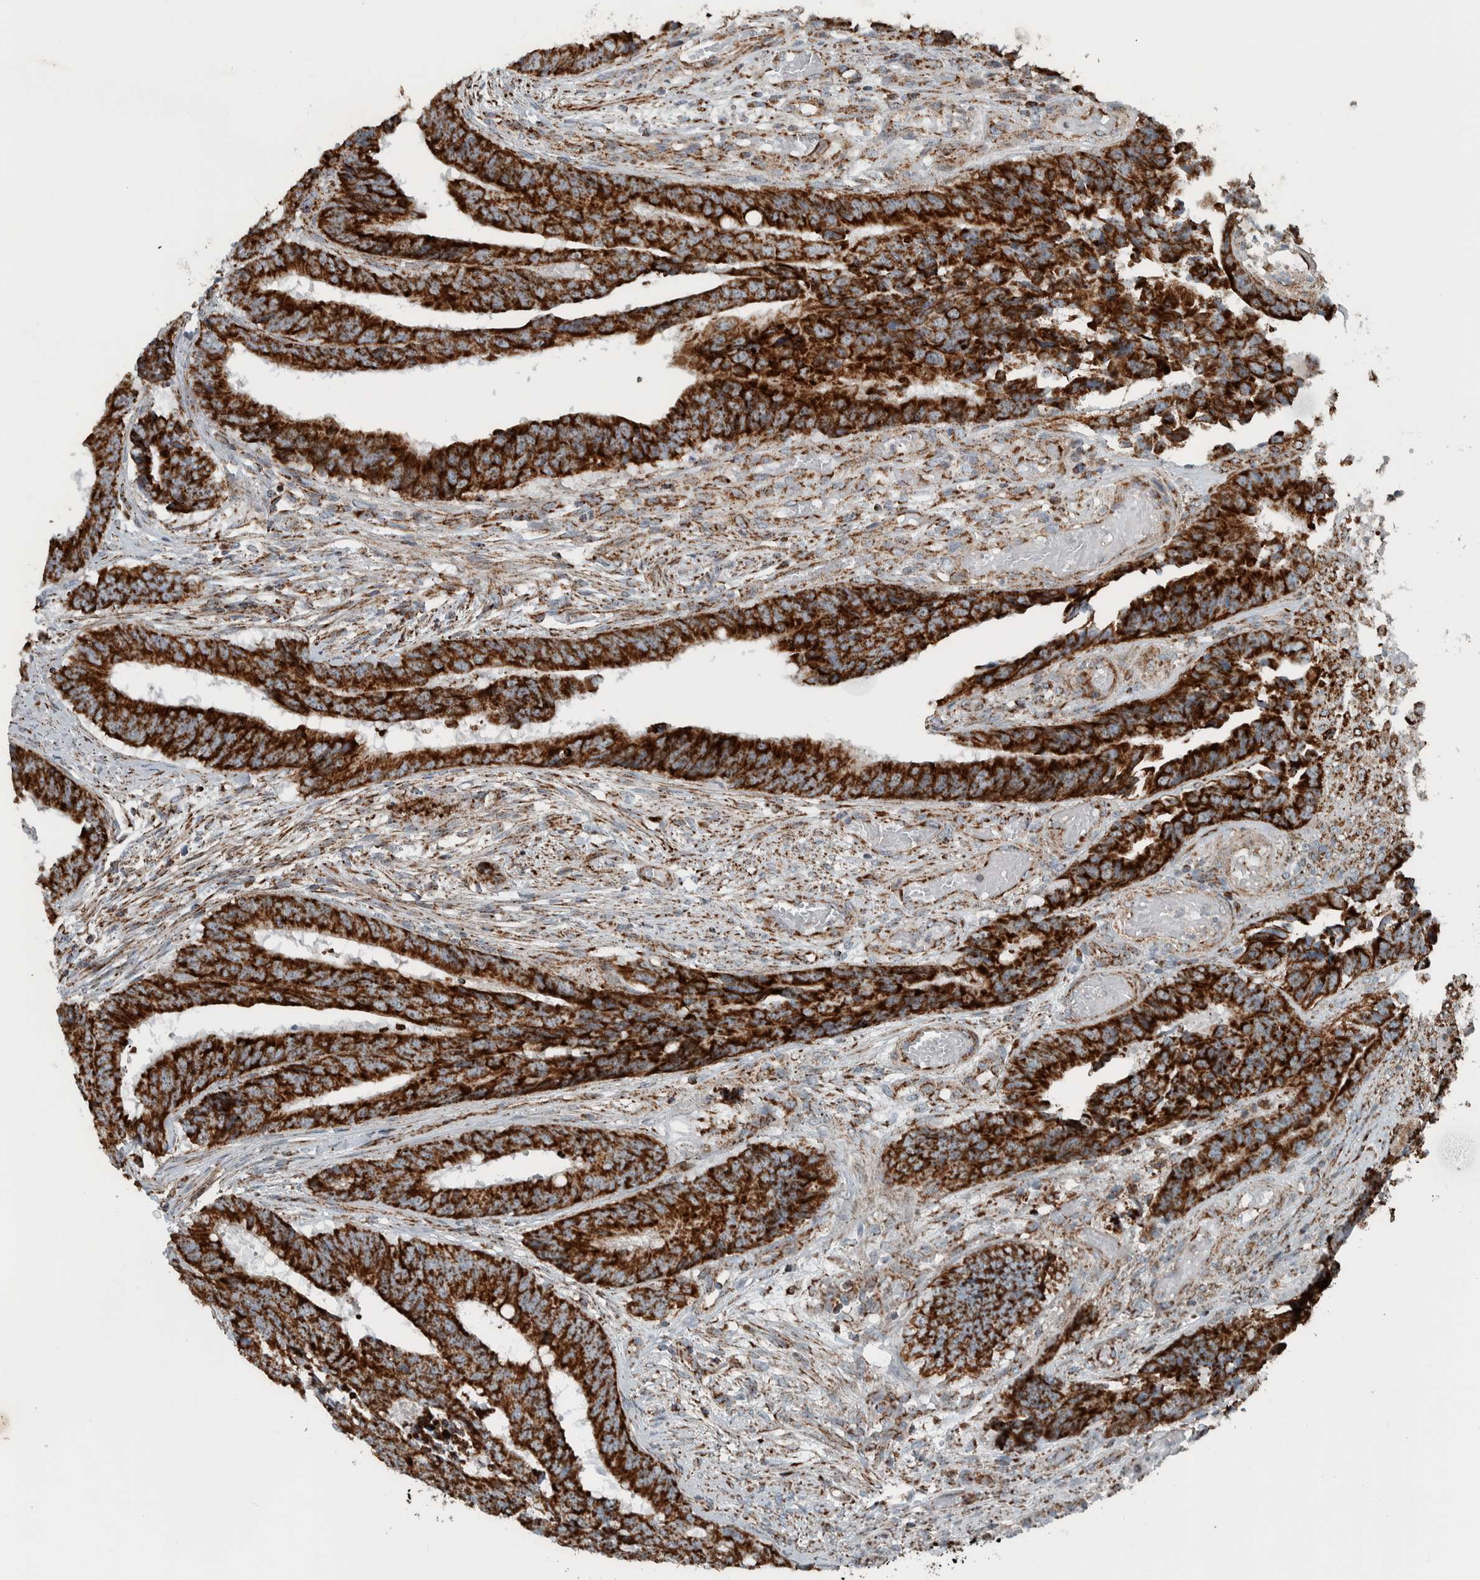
{"staining": {"intensity": "strong", "quantity": ">75%", "location": "cytoplasmic/membranous"}, "tissue": "colorectal cancer", "cell_type": "Tumor cells", "image_type": "cancer", "snomed": [{"axis": "morphology", "description": "Adenocarcinoma, NOS"}, {"axis": "topography", "description": "Rectum"}], "caption": "A brown stain highlights strong cytoplasmic/membranous positivity of a protein in human colorectal cancer (adenocarcinoma) tumor cells.", "gene": "CNTROB", "patient": {"sex": "male", "age": 84}}